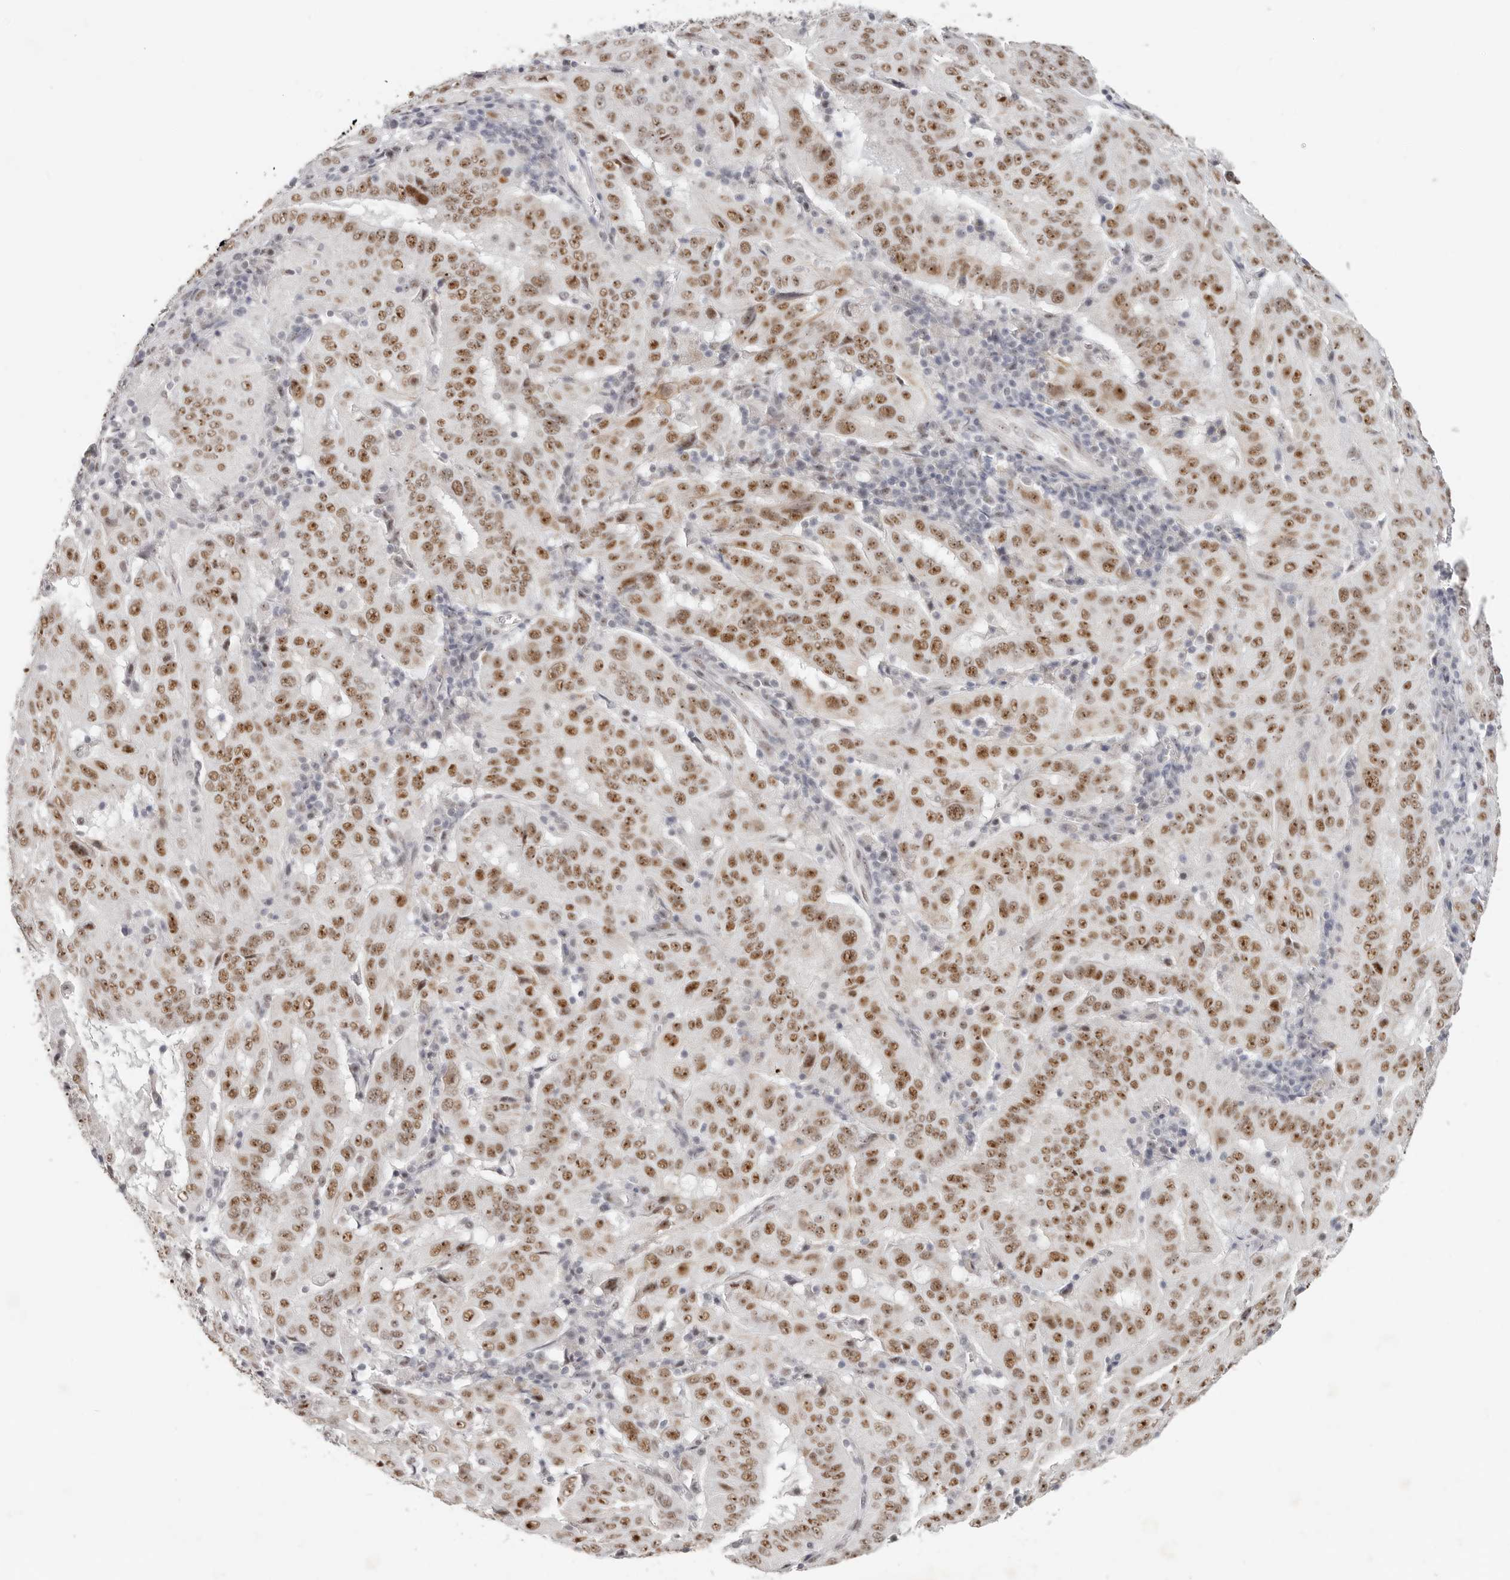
{"staining": {"intensity": "moderate", "quantity": ">75%", "location": "nuclear"}, "tissue": "pancreatic cancer", "cell_type": "Tumor cells", "image_type": "cancer", "snomed": [{"axis": "morphology", "description": "Adenocarcinoma, NOS"}, {"axis": "topography", "description": "Pancreas"}], "caption": "IHC (DAB) staining of human pancreatic cancer (adenocarcinoma) displays moderate nuclear protein expression in about >75% of tumor cells.", "gene": "LARP7", "patient": {"sex": "male", "age": 63}}